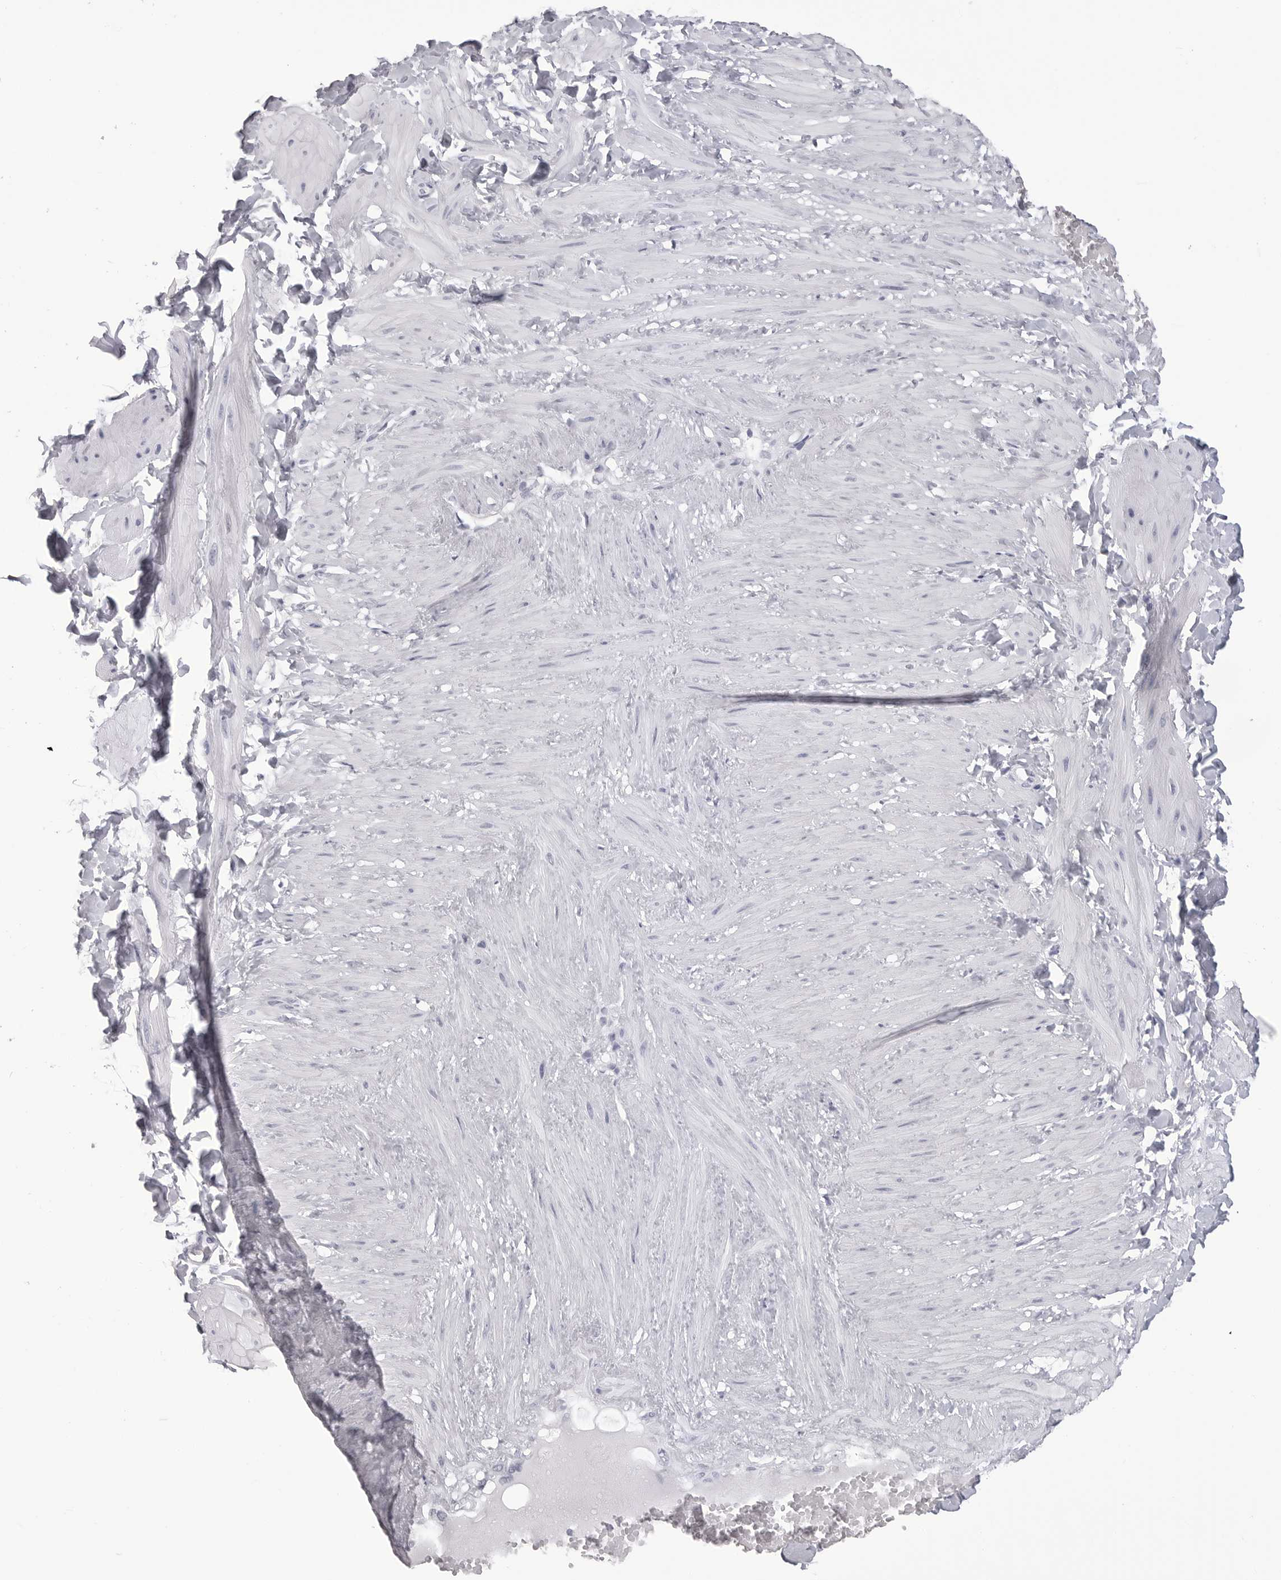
{"staining": {"intensity": "negative", "quantity": "none", "location": "none"}, "tissue": "adipose tissue", "cell_type": "Adipocytes", "image_type": "normal", "snomed": [{"axis": "morphology", "description": "Normal tissue, NOS"}, {"axis": "topography", "description": "Adipose tissue"}, {"axis": "topography", "description": "Vascular tissue"}, {"axis": "topography", "description": "Peripheral nerve tissue"}], "caption": "This image is of benign adipose tissue stained with immunohistochemistry to label a protein in brown with the nuclei are counter-stained blue. There is no expression in adipocytes. (Brightfield microscopy of DAB immunohistochemistry (IHC) at high magnification).", "gene": "LGALS4", "patient": {"sex": "male", "age": 25}}